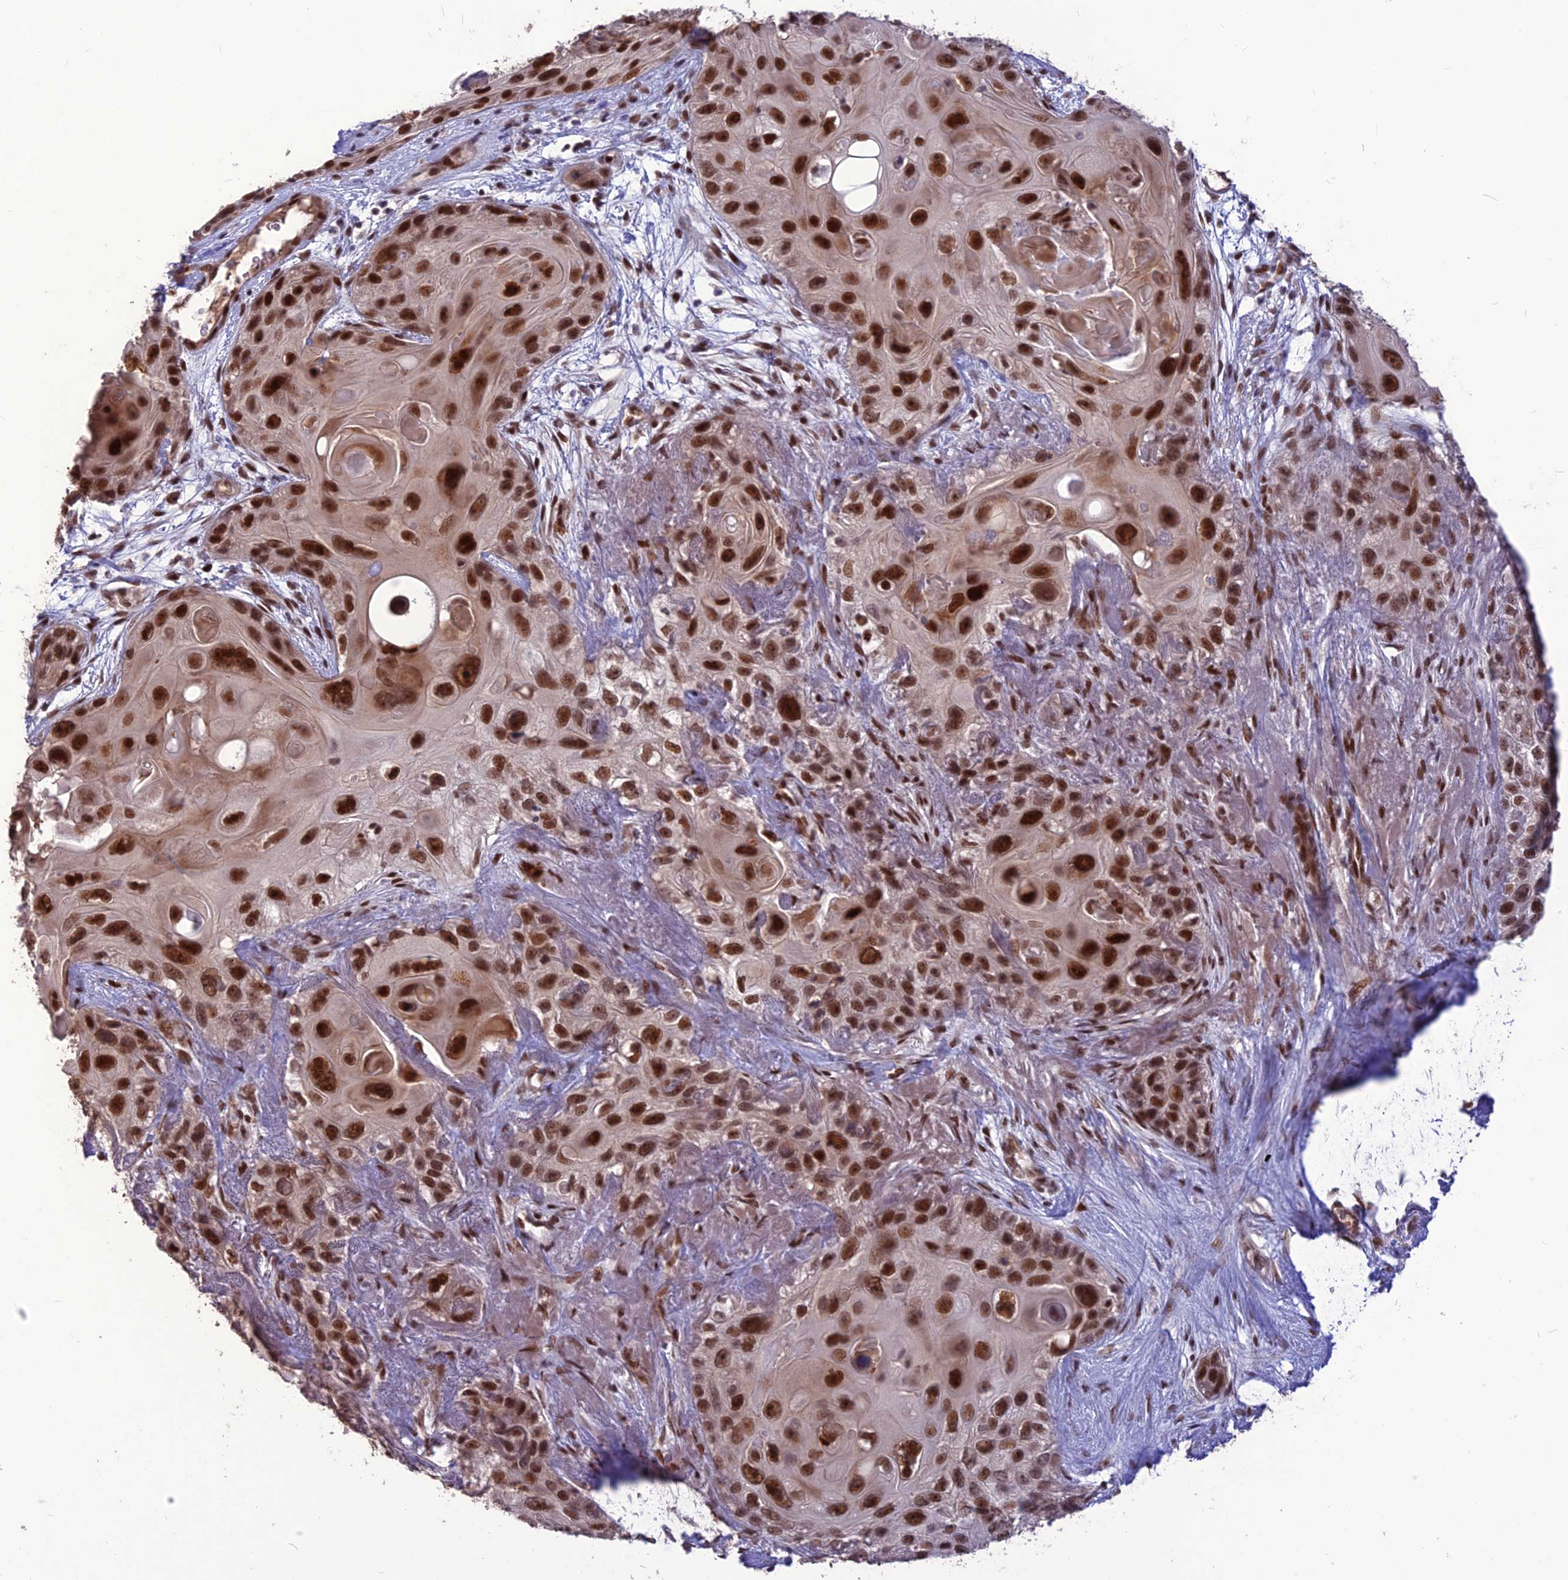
{"staining": {"intensity": "strong", "quantity": ">75%", "location": "nuclear"}, "tissue": "skin cancer", "cell_type": "Tumor cells", "image_type": "cancer", "snomed": [{"axis": "morphology", "description": "Normal tissue, NOS"}, {"axis": "morphology", "description": "Squamous cell carcinoma, NOS"}, {"axis": "topography", "description": "Skin"}], "caption": "Immunohistochemical staining of human squamous cell carcinoma (skin) displays strong nuclear protein expression in about >75% of tumor cells.", "gene": "DIS3", "patient": {"sex": "male", "age": 72}}